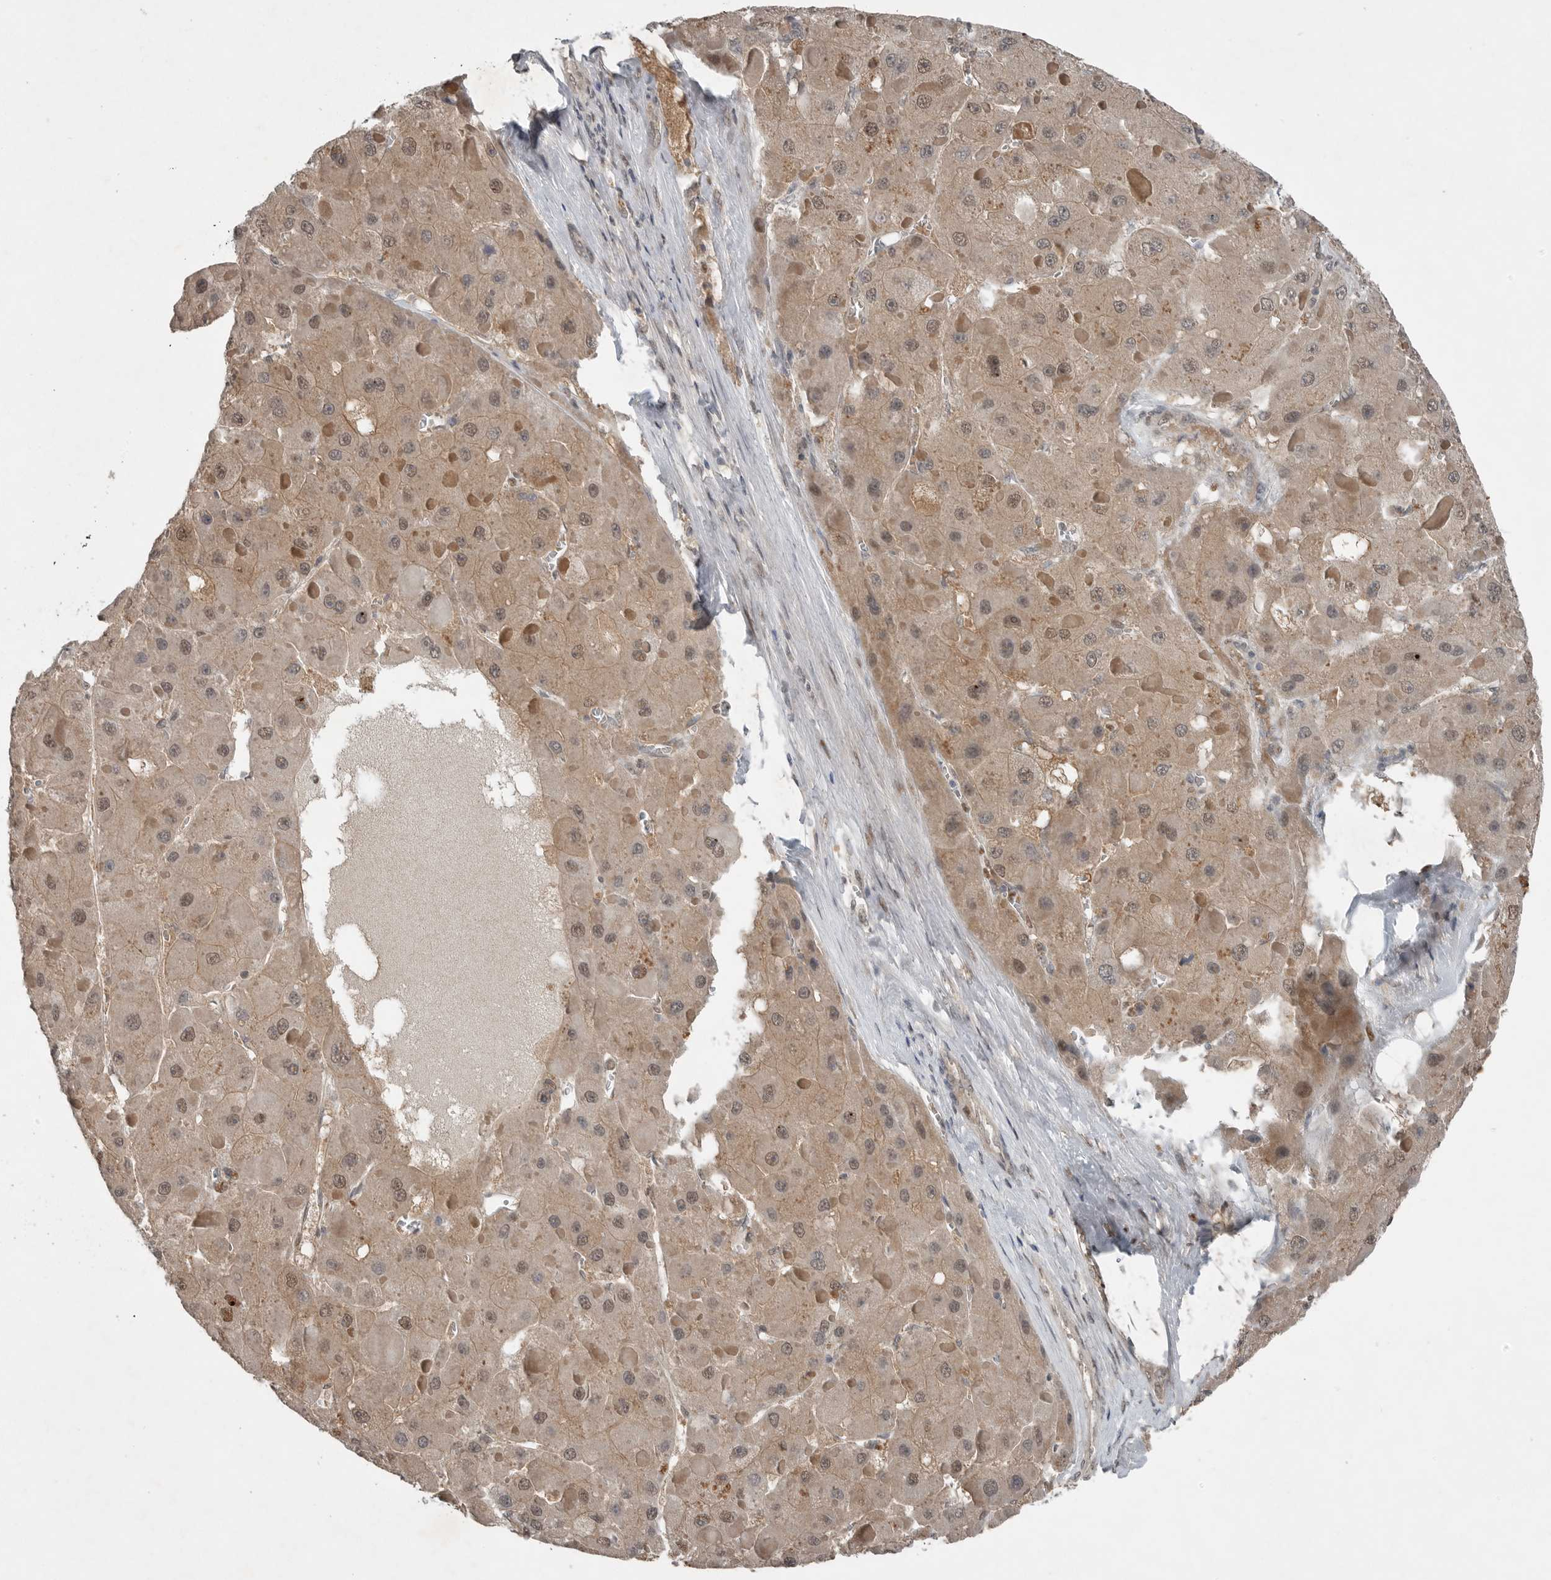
{"staining": {"intensity": "weak", "quantity": ">75%", "location": "cytoplasmic/membranous,nuclear"}, "tissue": "liver cancer", "cell_type": "Tumor cells", "image_type": "cancer", "snomed": [{"axis": "morphology", "description": "Carcinoma, Hepatocellular, NOS"}, {"axis": "topography", "description": "Liver"}], "caption": "High-power microscopy captured an IHC photomicrograph of hepatocellular carcinoma (liver), revealing weak cytoplasmic/membranous and nuclear positivity in approximately >75% of tumor cells. (IHC, brightfield microscopy, high magnification).", "gene": "MFAP3L", "patient": {"sex": "female", "age": 73}}